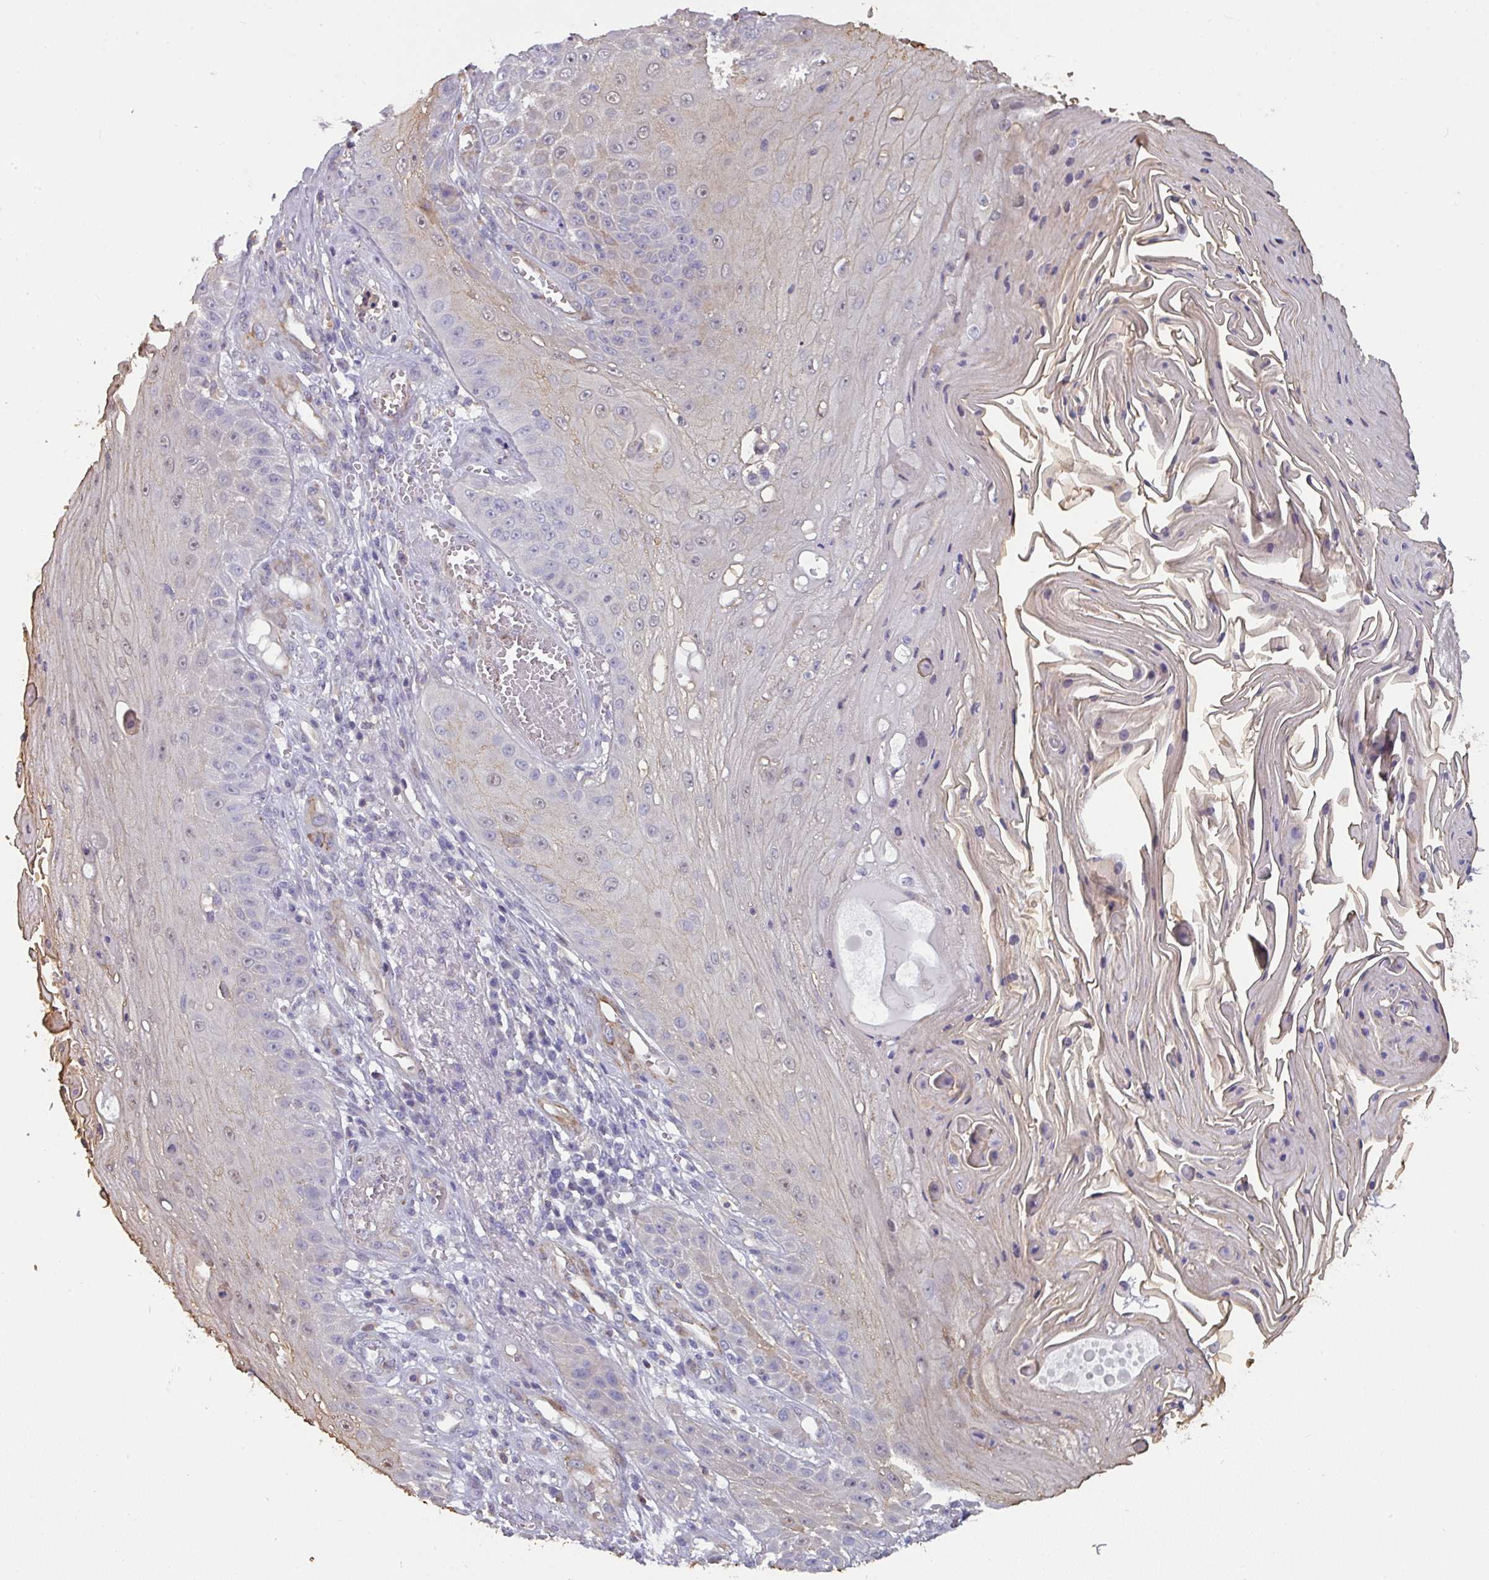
{"staining": {"intensity": "weak", "quantity": "<25%", "location": "cytoplasmic/membranous"}, "tissue": "skin cancer", "cell_type": "Tumor cells", "image_type": "cancer", "snomed": [{"axis": "morphology", "description": "Squamous cell carcinoma, NOS"}, {"axis": "topography", "description": "Skin"}], "caption": "Immunohistochemistry (IHC) micrograph of human squamous cell carcinoma (skin) stained for a protein (brown), which demonstrates no positivity in tumor cells.", "gene": "BEND5", "patient": {"sex": "male", "age": 70}}